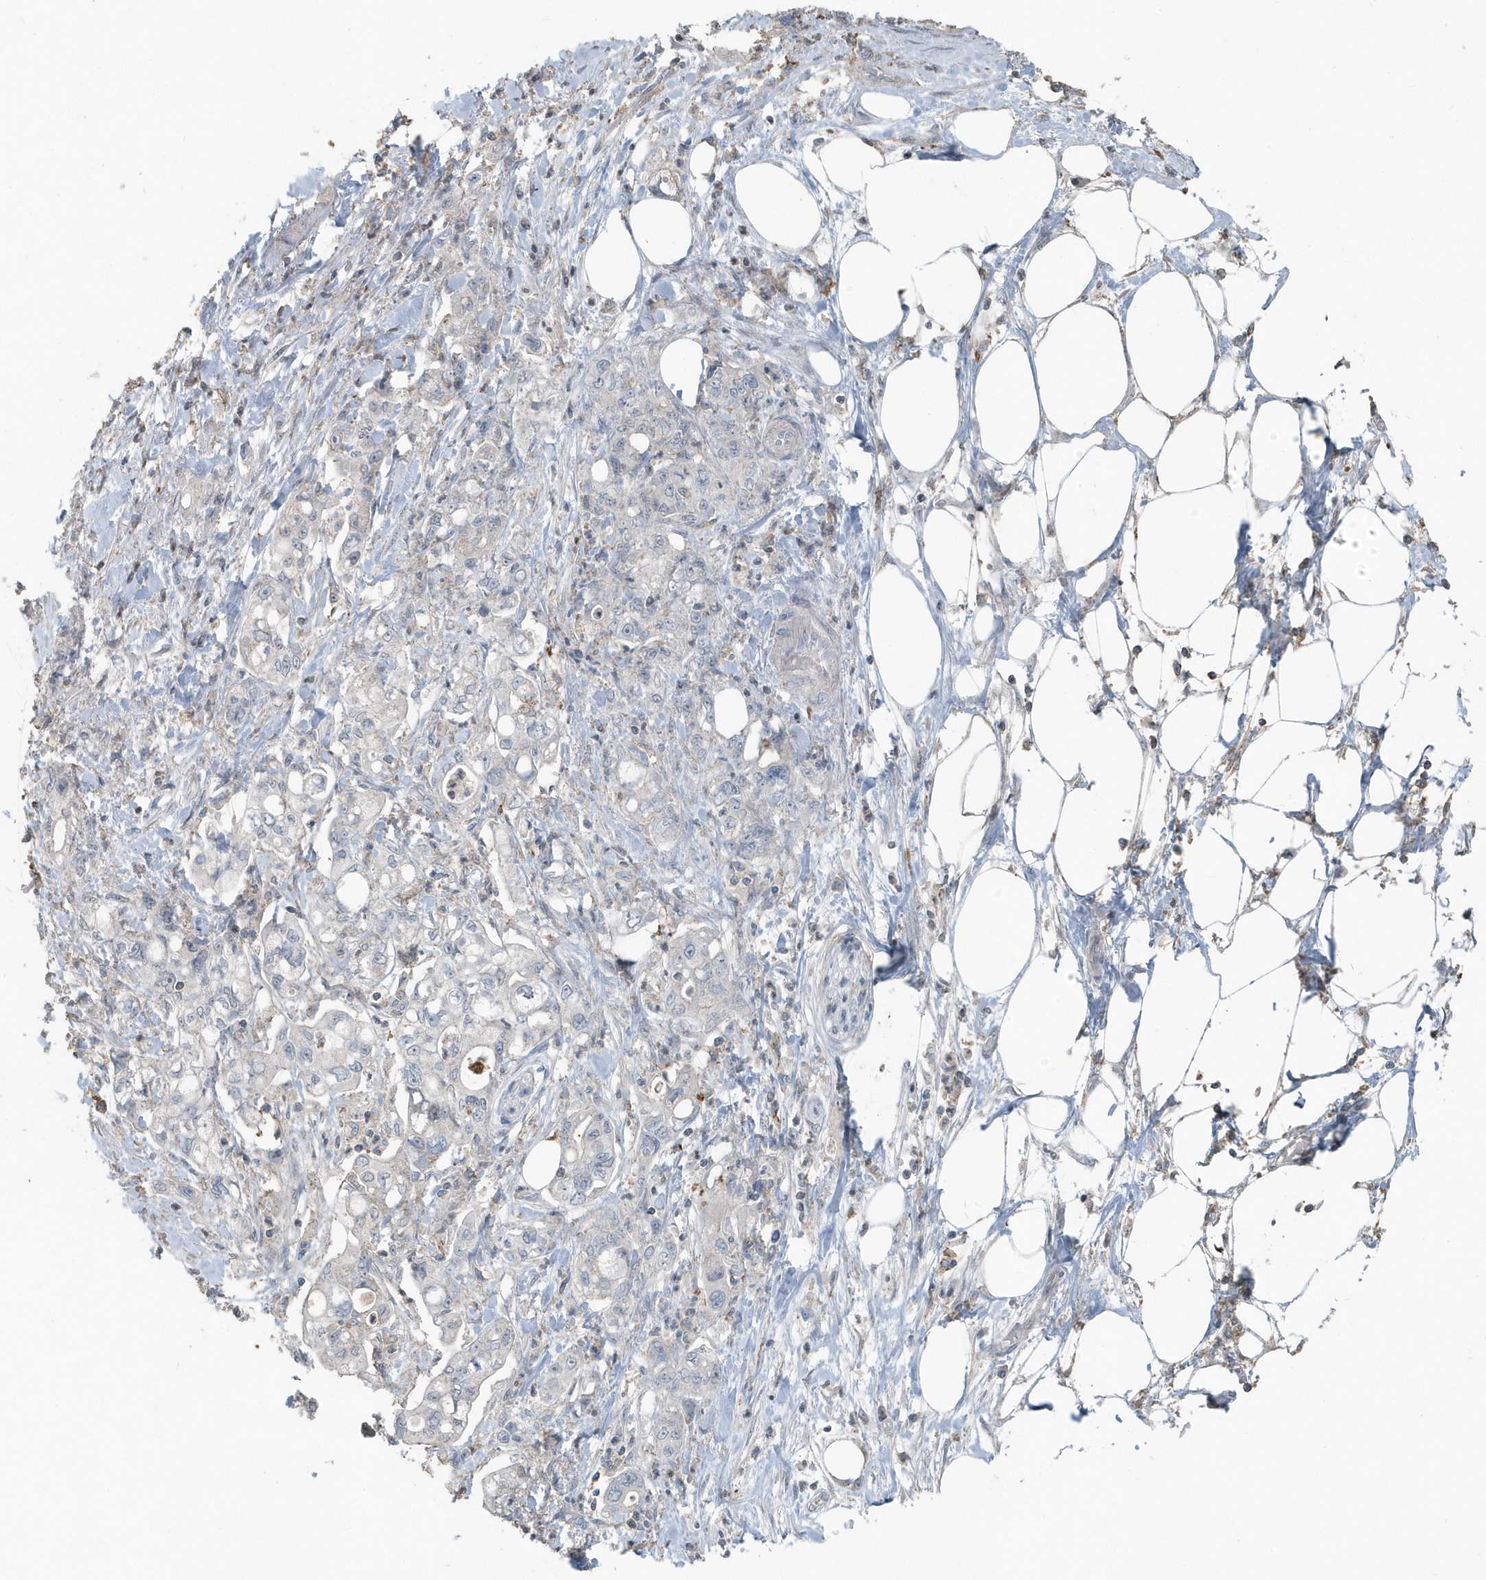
{"staining": {"intensity": "negative", "quantity": "none", "location": "none"}, "tissue": "pancreatic cancer", "cell_type": "Tumor cells", "image_type": "cancer", "snomed": [{"axis": "morphology", "description": "Adenocarcinoma, NOS"}, {"axis": "topography", "description": "Pancreas"}], "caption": "A micrograph of human pancreatic cancer is negative for staining in tumor cells.", "gene": "ACTC1", "patient": {"sex": "male", "age": 70}}